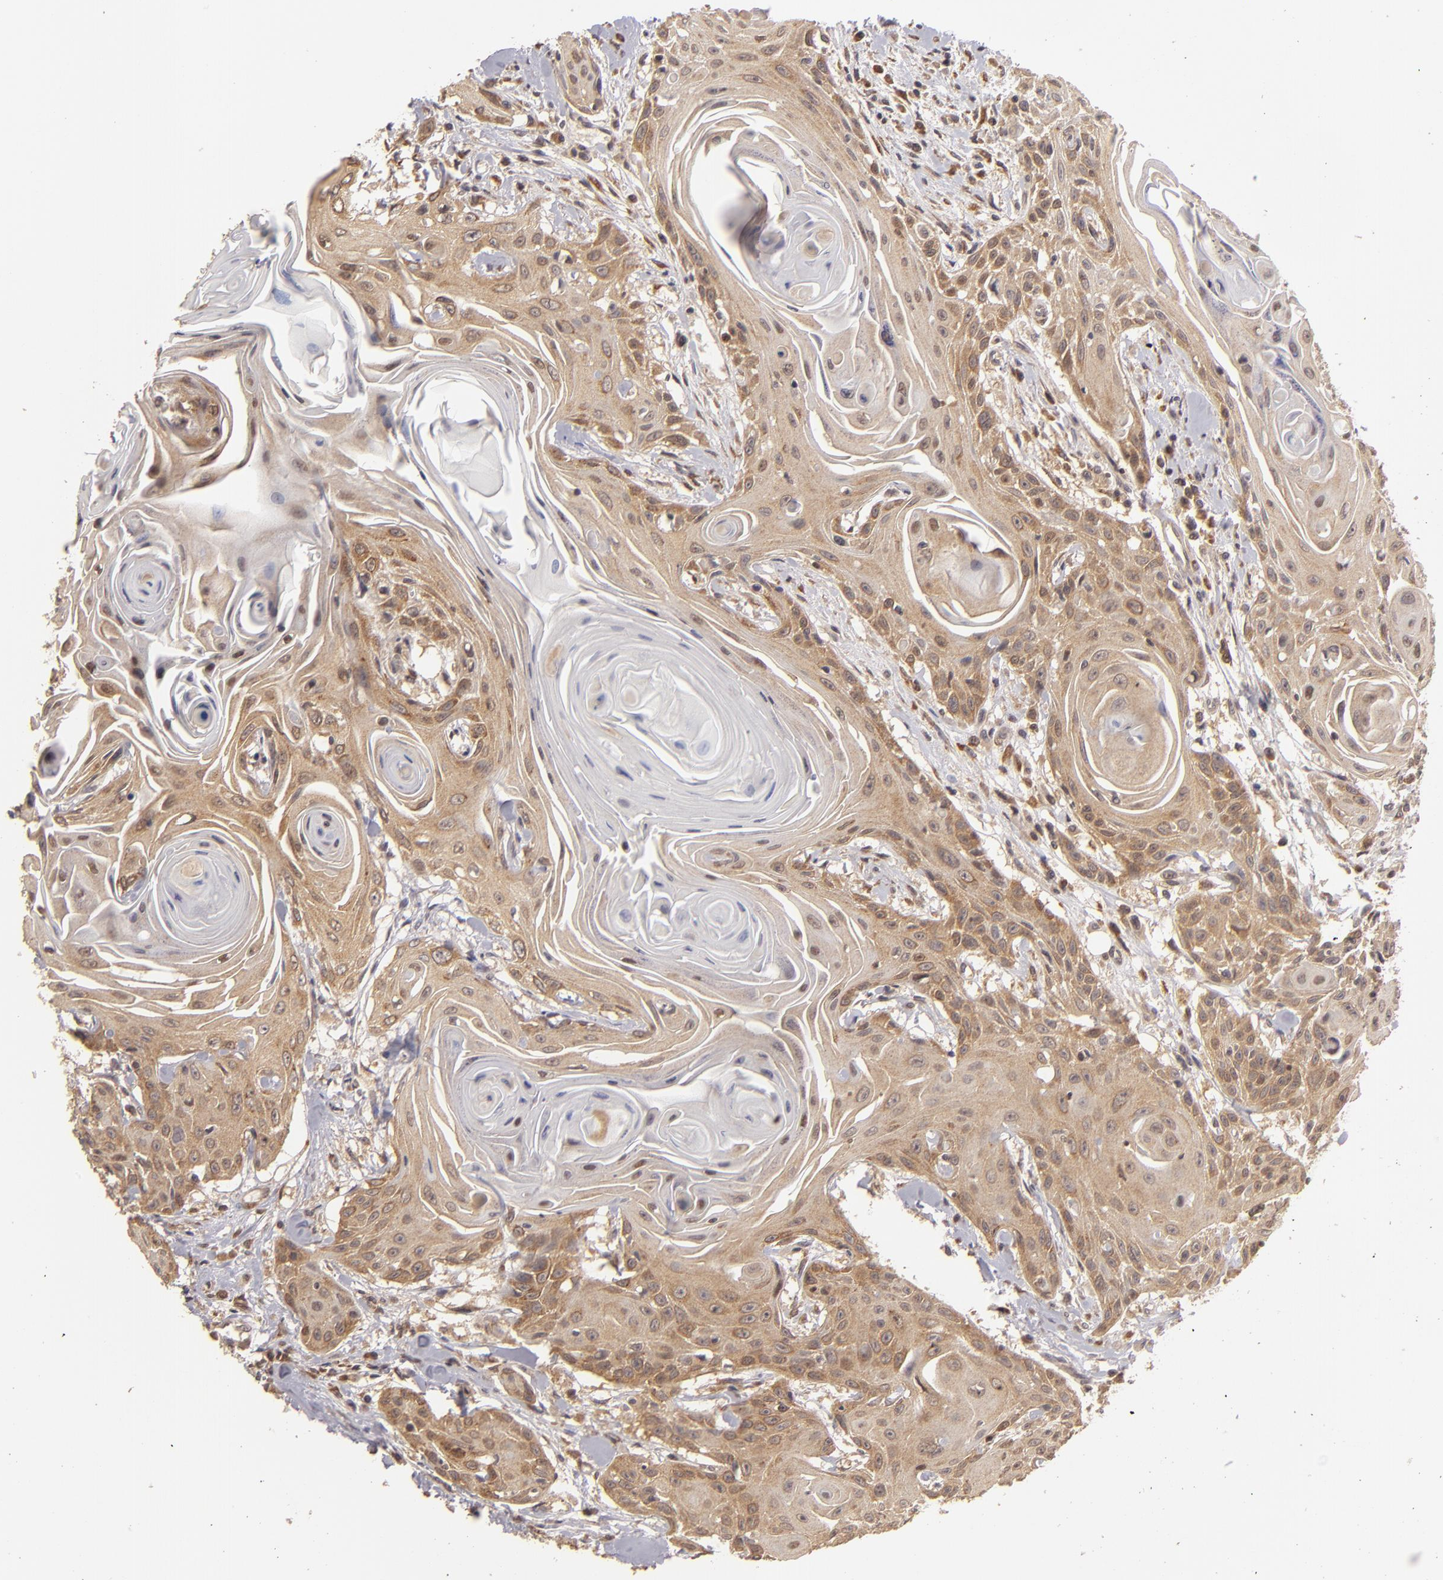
{"staining": {"intensity": "moderate", "quantity": ">75%", "location": "cytoplasmic/membranous"}, "tissue": "head and neck cancer", "cell_type": "Tumor cells", "image_type": "cancer", "snomed": [{"axis": "morphology", "description": "Squamous cell carcinoma, NOS"}, {"axis": "morphology", "description": "Squamous cell carcinoma, metastatic, NOS"}, {"axis": "topography", "description": "Lymph node"}, {"axis": "topography", "description": "Salivary gland"}, {"axis": "topography", "description": "Head-Neck"}], "caption": "Tumor cells exhibit medium levels of moderate cytoplasmic/membranous staining in about >75% of cells in human head and neck cancer (metastatic squamous cell carcinoma).", "gene": "MAPK3", "patient": {"sex": "female", "age": 74}}